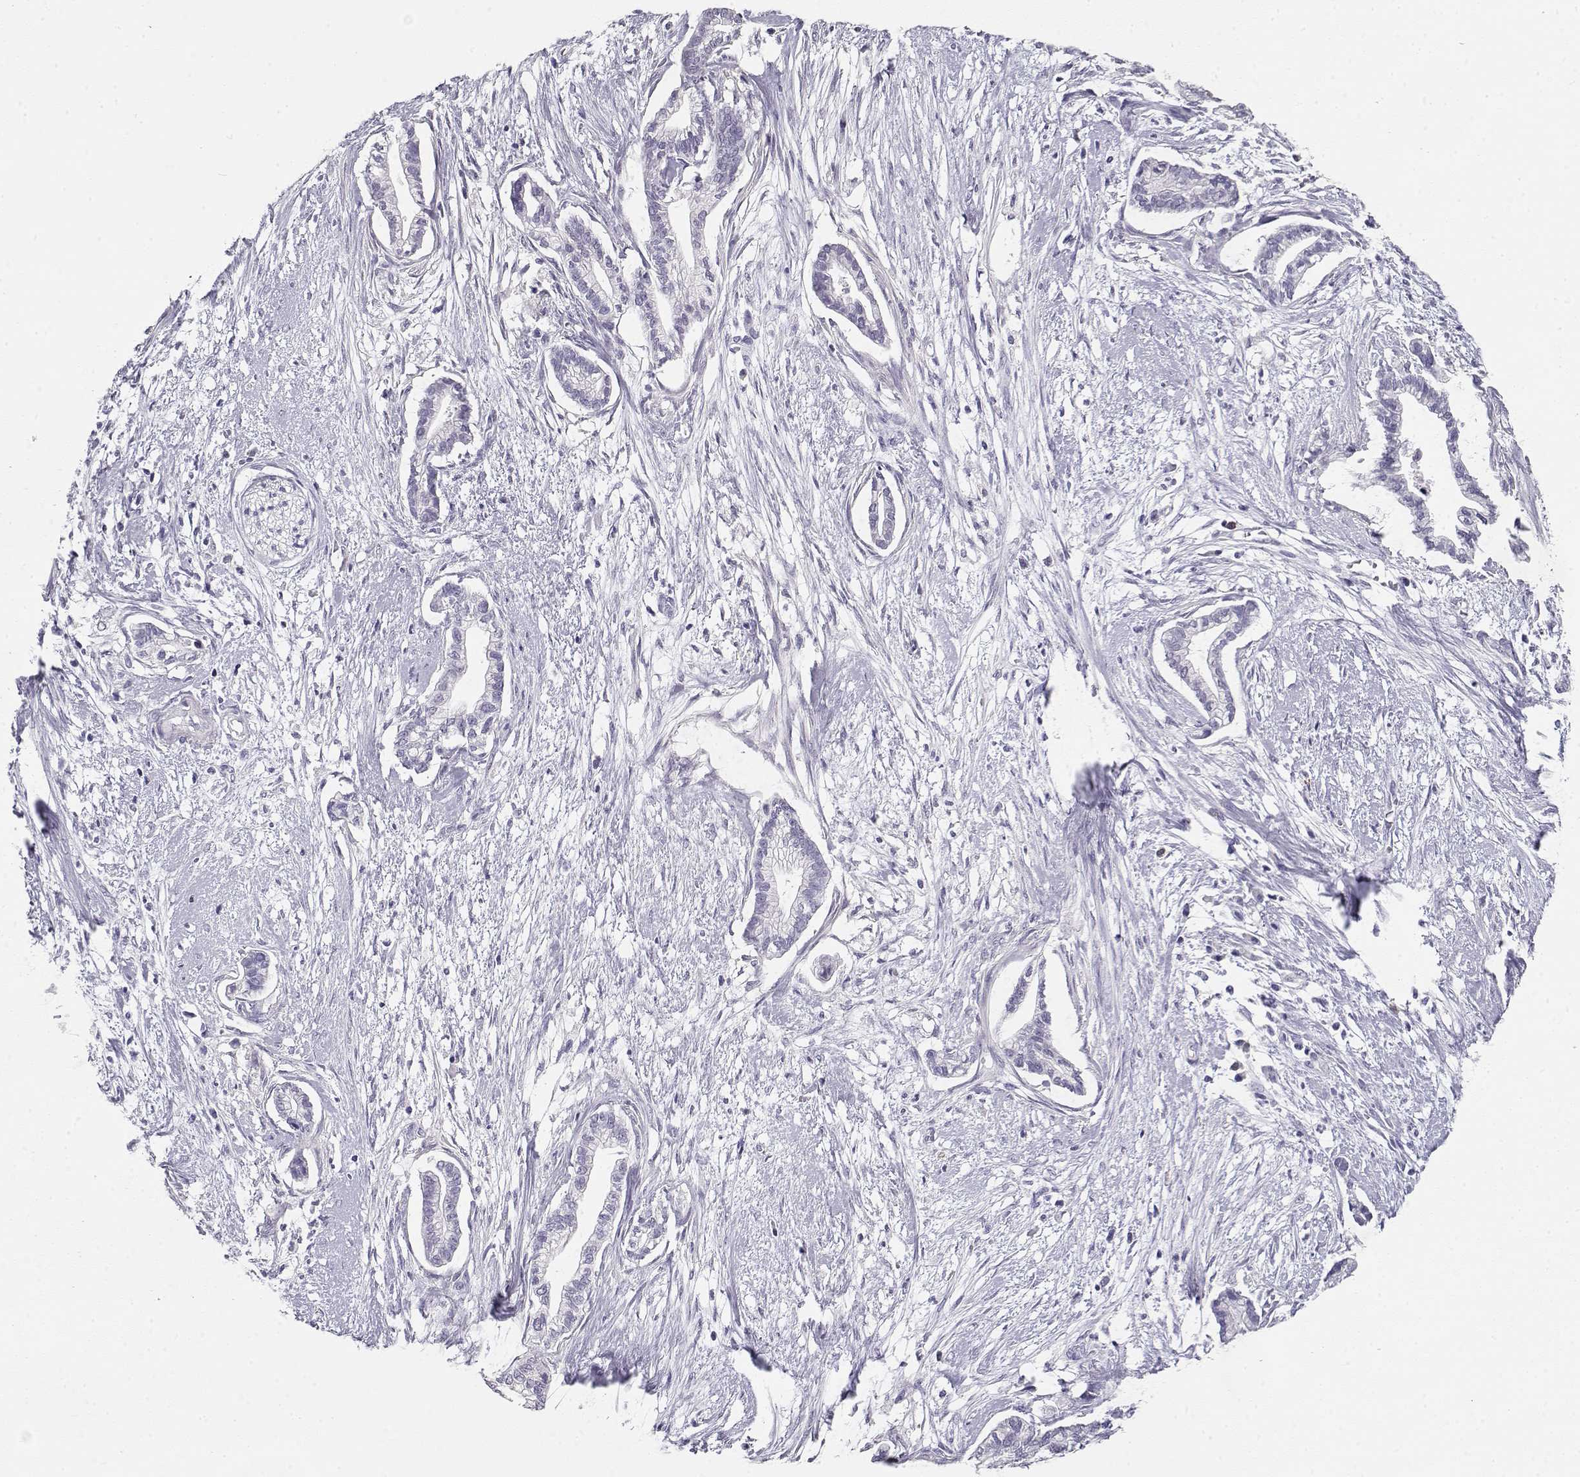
{"staining": {"intensity": "negative", "quantity": "none", "location": "none"}, "tissue": "cervical cancer", "cell_type": "Tumor cells", "image_type": "cancer", "snomed": [{"axis": "morphology", "description": "Adenocarcinoma, NOS"}, {"axis": "topography", "description": "Cervix"}], "caption": "There is no significant staining in tumor cells of cervical adenocarcinoma.", "gene": "NUTM1", "patient": {"sex": "female", "age": 62}}